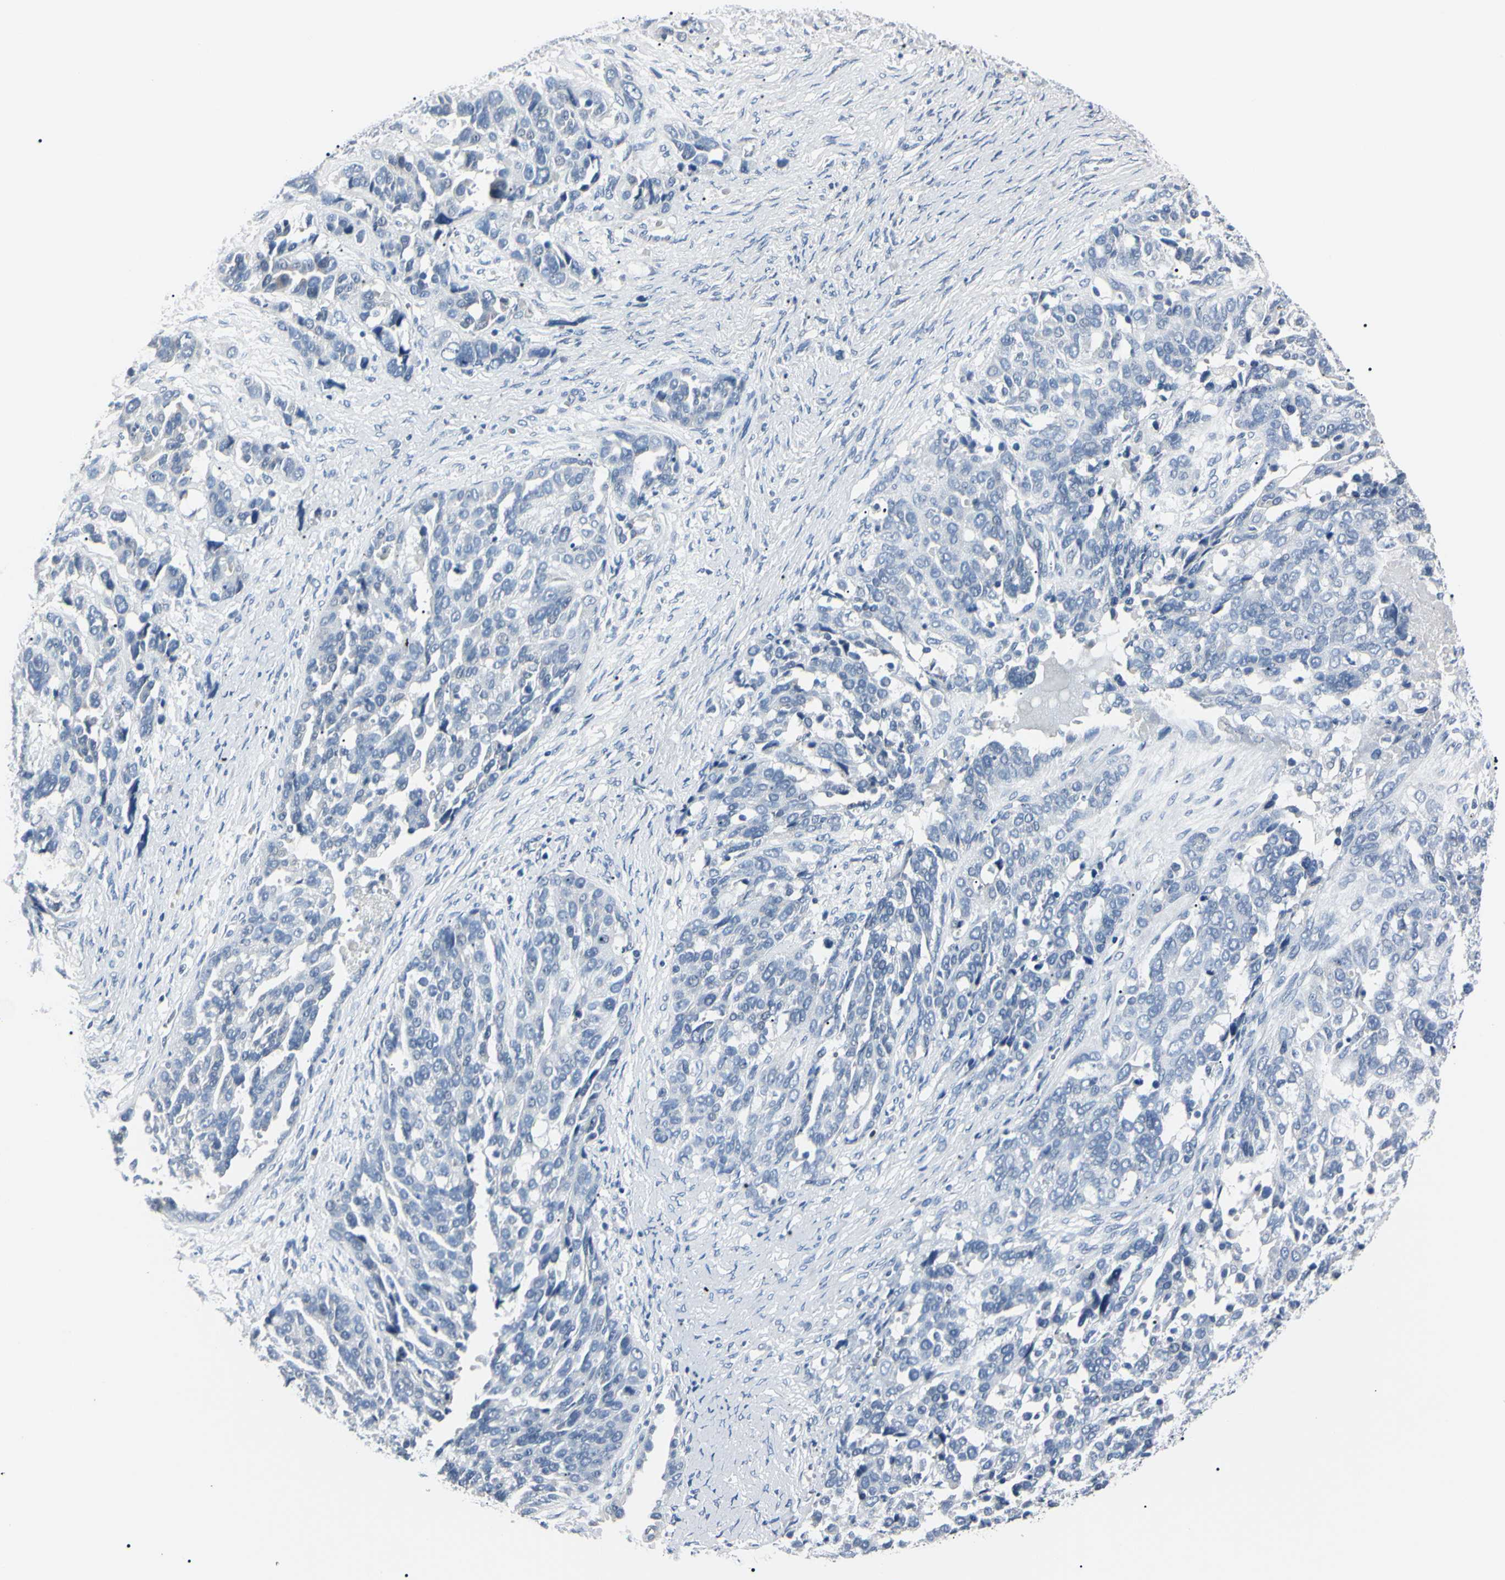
{"staining": {"intensity": "negative", "quantity": "none", "location": "none"}, "tissue": "ovarian cancer", "cell_type": "Tumor cells", "image_type": "cancer", "snomed": [{"axis": "morphology", "description": "Cystadenocarcinoma, serous, NOS"}, {"axis": "topography", "description": "Ovary"}], "caption": "A histopathology image of human ovarian cancer (serous cystadenocarcinoma) is negative for staining in tumor cells. The staining was performed using DAB (3,3'-diaminobenzidine) to visualize the protein expression in brown, while the nuclei were stained in blue with hematoxylin (Magnification: 20x).", "gene": "AKR1C3", "patient": {"sex": "female", "age": 44}}